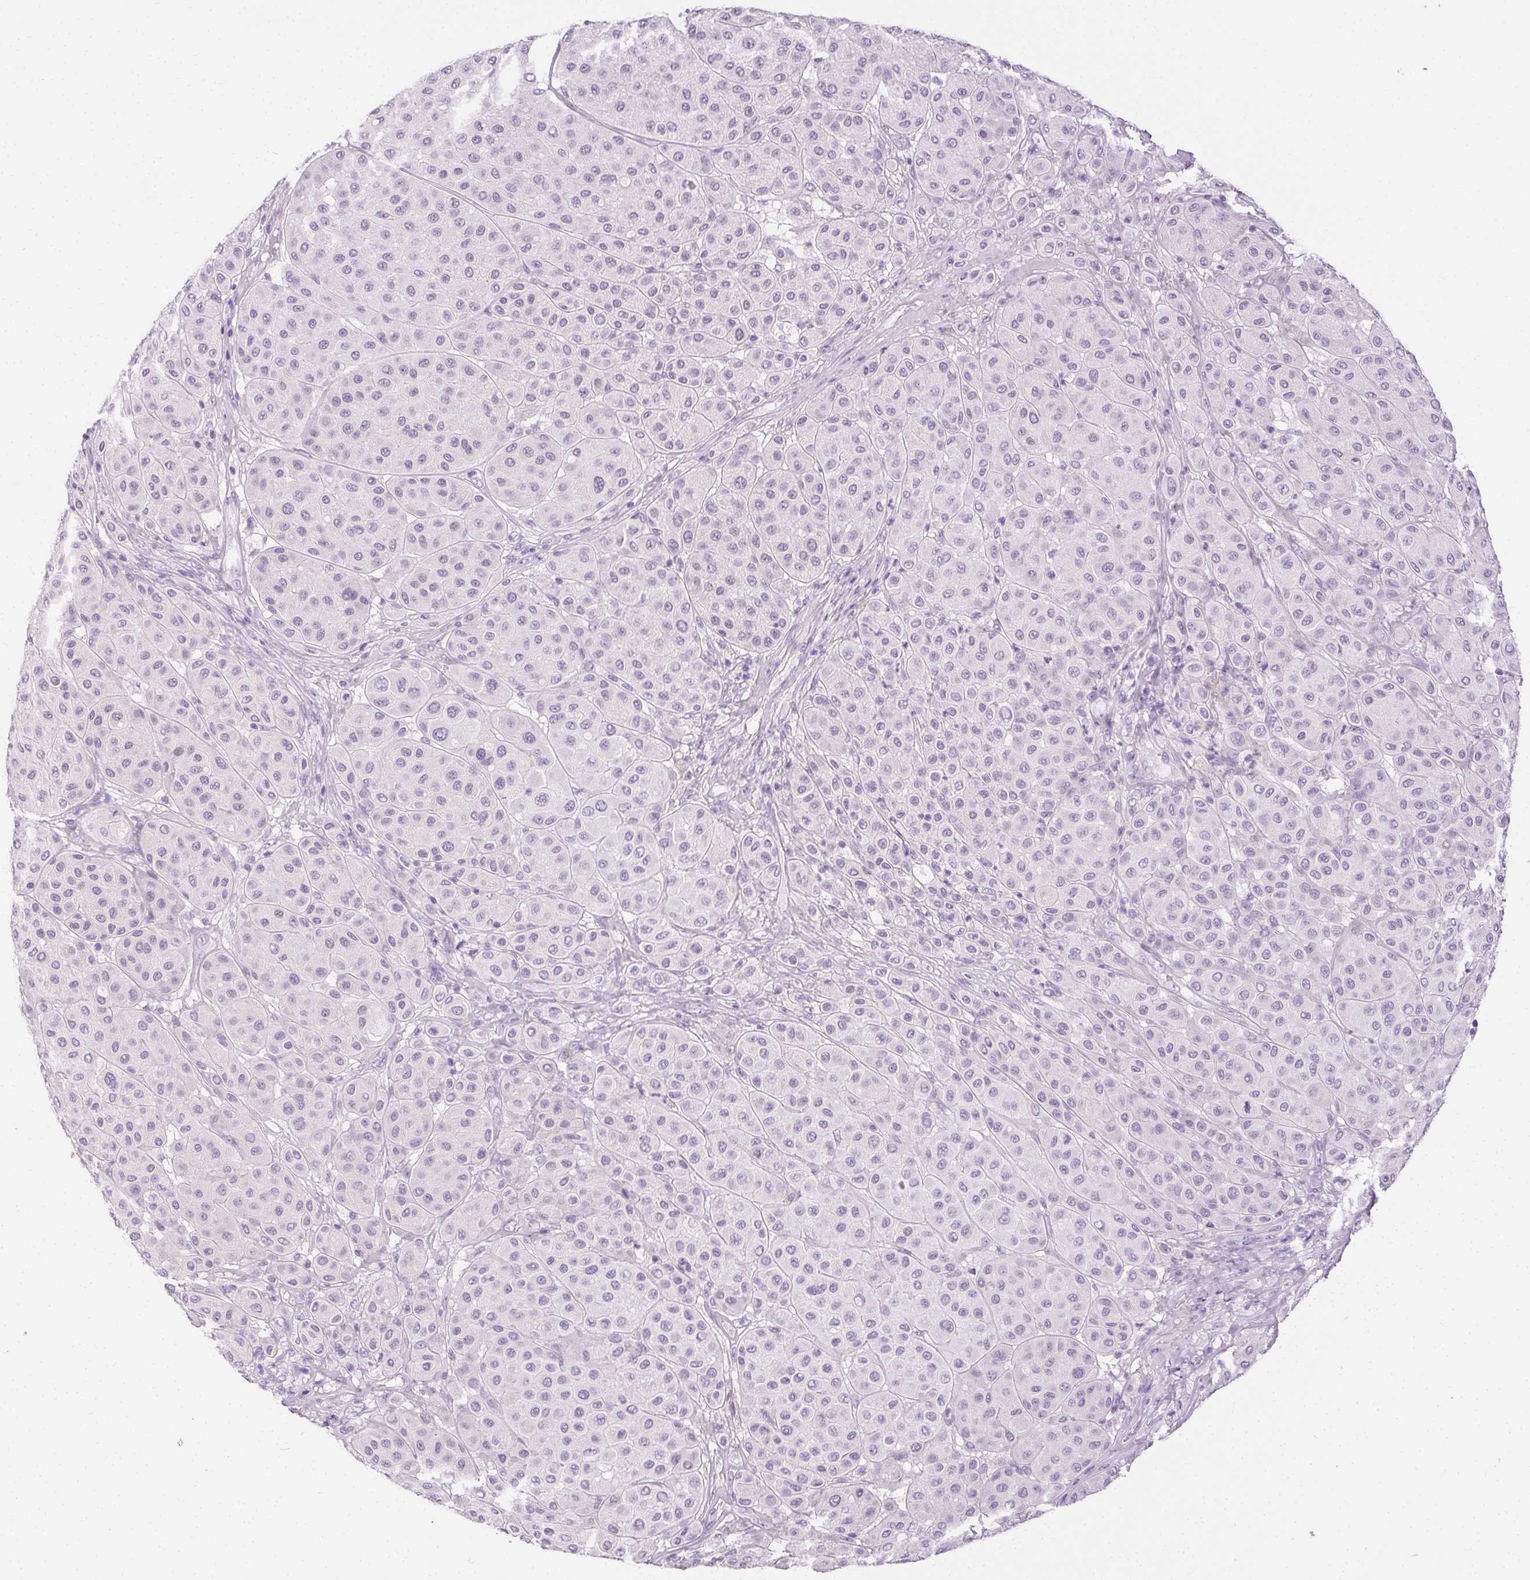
{"staining": {"intensity": "negative", "quantity": "none", "location": "none"}, "tissue": "melanoma", "cell_type": "Tumor cells", "image_type": "cancer", "snomed": [{"axis": "morphology", "description": "Malignant melanoma, Metastatic site"}, {"axis": "topography", "description": "Smooth muscle"}], "caption": "IHC photomicrograph of human melanoma stained for a protein (brown), which exhibits no staining in tumor cells. (Brightfield microscopy of DAB (3,3'-diaminobenzidine) IHC at high magnification).", "gene": "C20orf85", "patient": {"sex": "male", "age": 41}}